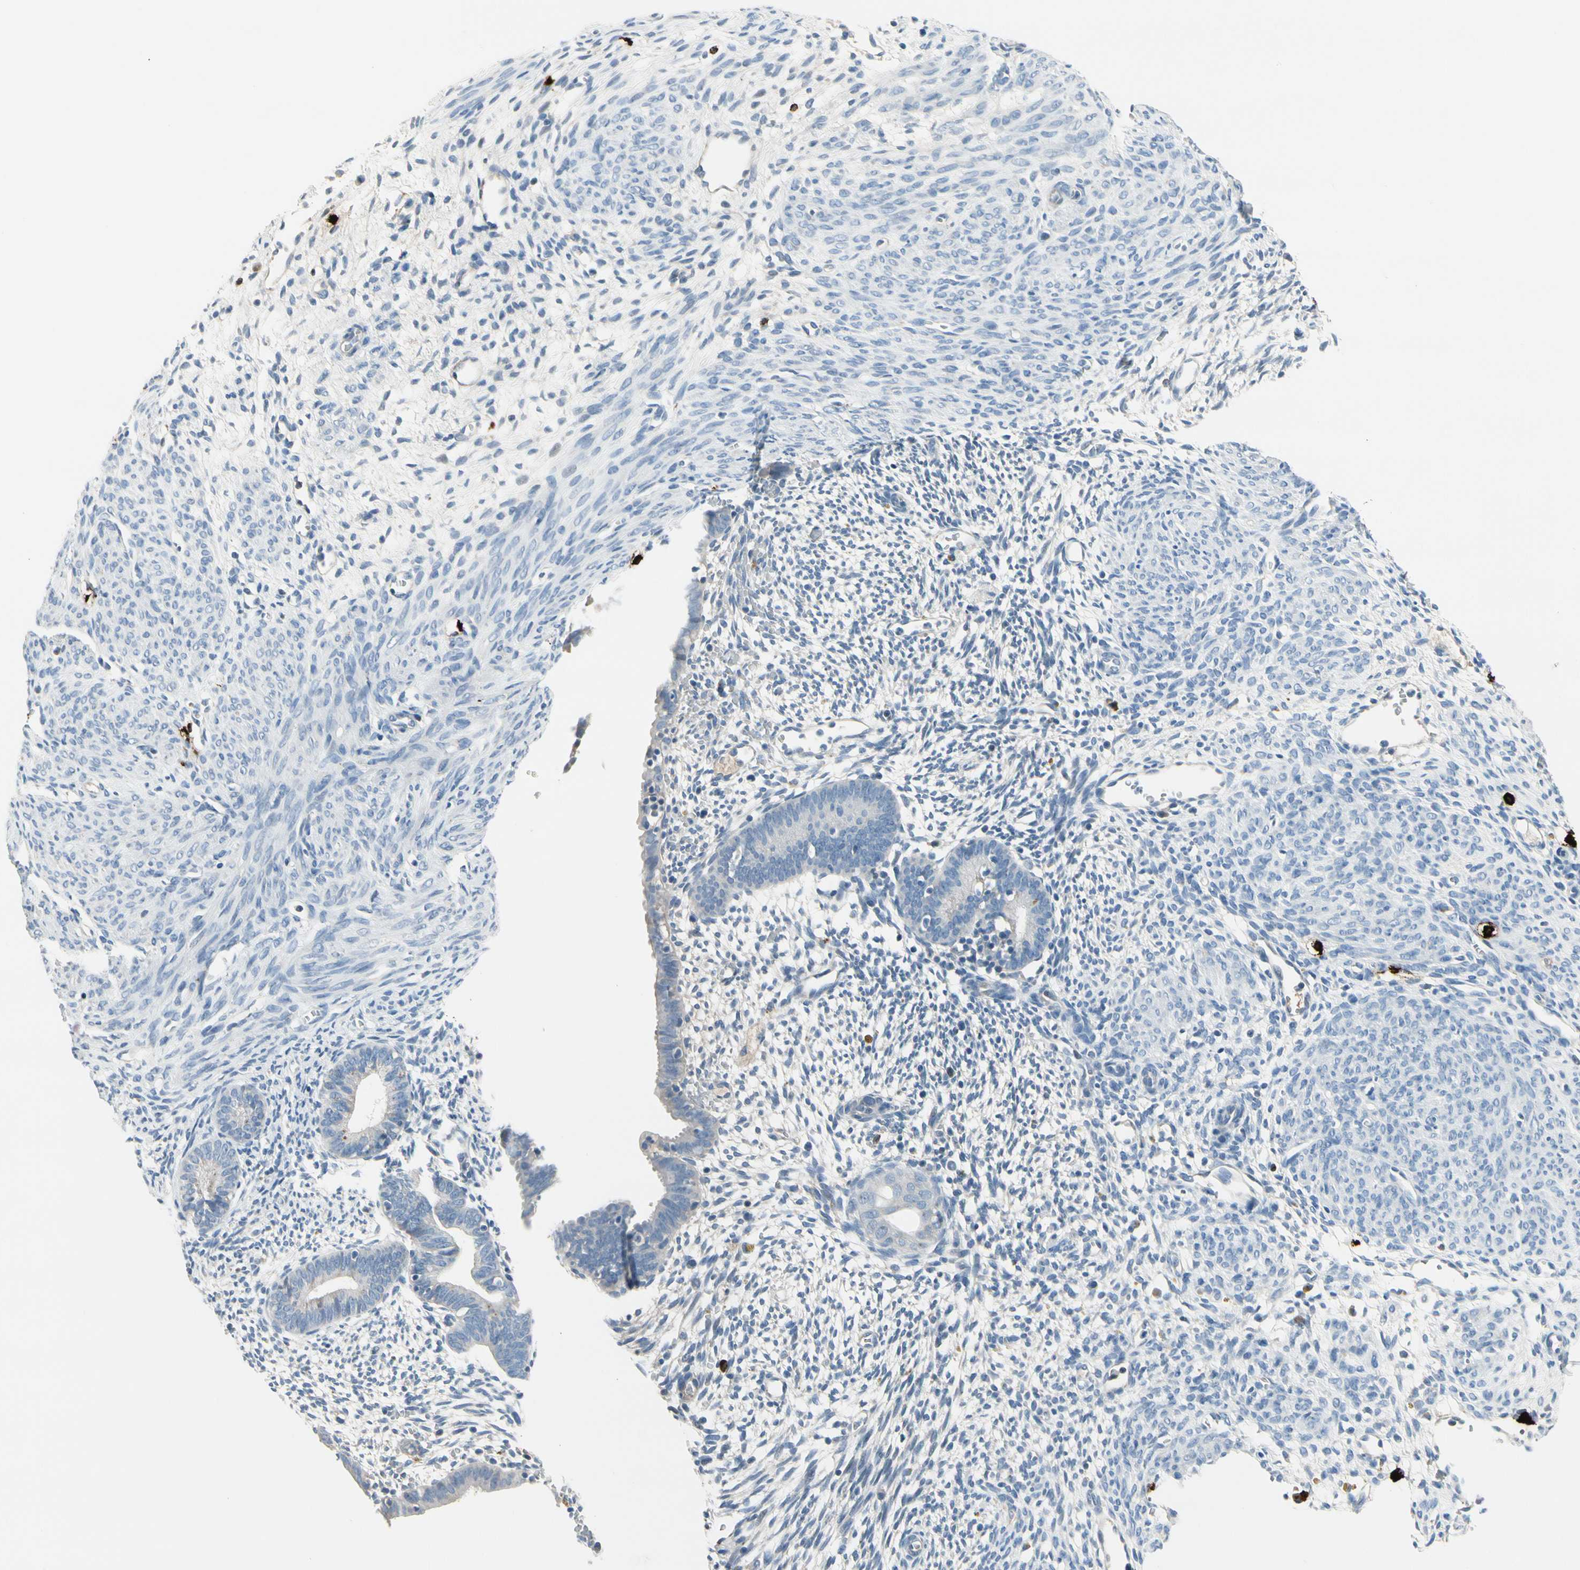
{"staining": {"intensity": "negative", "quantity": "none", "location": "none"}, "tissue": "endometrium", "cell_type": "Cells in endometrial stroma", "image_type": "normal", "snomed": [{"axis": "morphology", "description": "Normal tissue, NOS"}, {"axis": "morphology", "description": "Atrophy, NOS"}, {"axis": "topography", "description": "Uterus"}, {"axis": "topography", "description": "Endometrium"}], "caption": "A high-resolution histopathology image shows IHC staining of normal endometrium, which exhibits no significant positivity in cells in endometrial stroma.", "gene": "CPA3", "patient": {"sex": "female", "age": 68}}